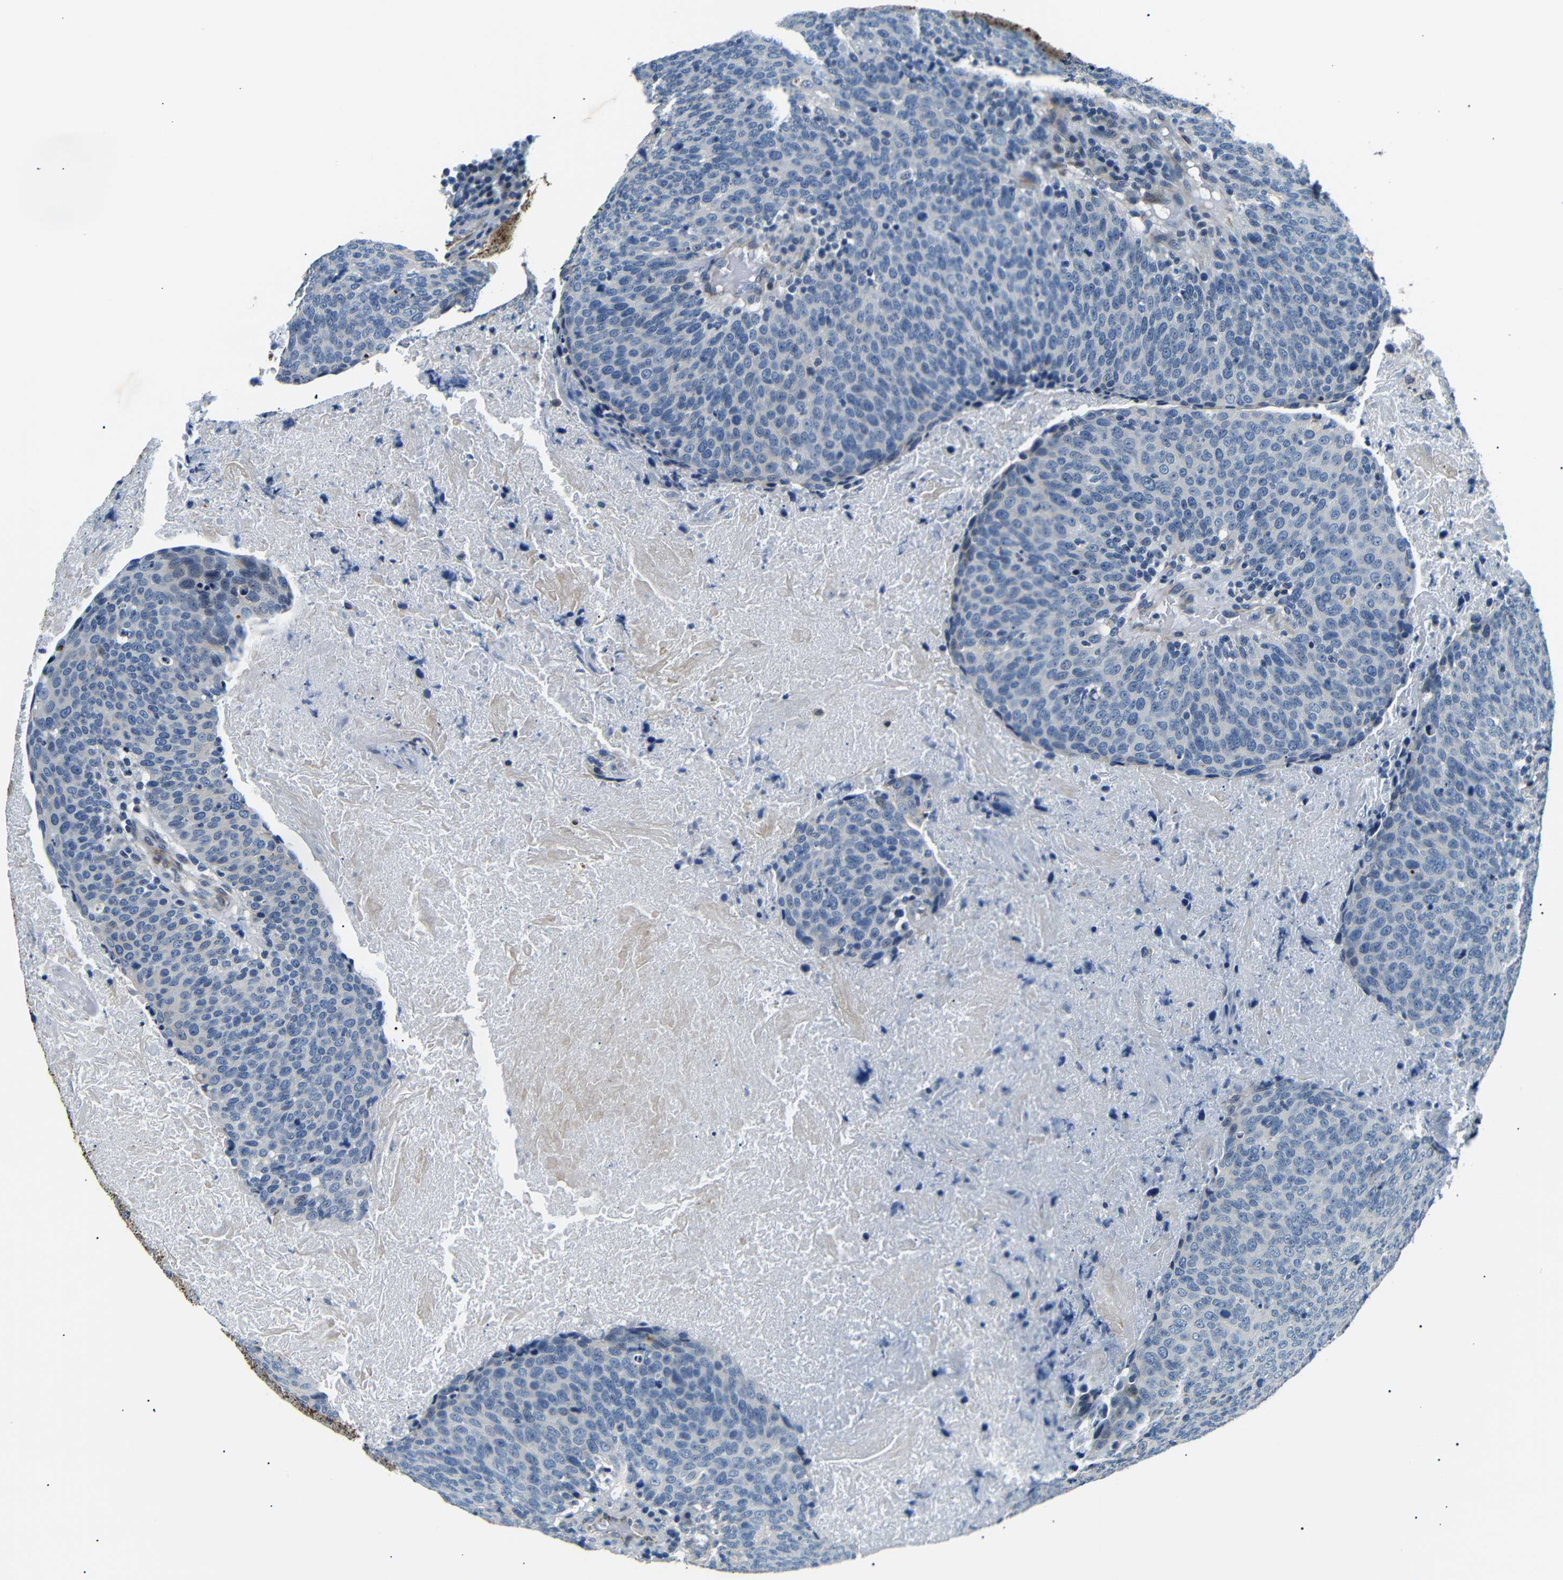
{"staining": {"intensity": "negative", "quantity": "none", "location": "none"}, "tissue": "head and neck cancer", "cell_type": "Tumor cells", "image_type": "cancer", "snomed": [{"axis": "morphology", "description": "Squamous cell carcinoma, NOS"}, {"axis": "morphology", "description": "Squamous cell carcinoma, metastatic, NOS"}, {"axis": "topography", "description": "Lymph node"}, {"axis": "topography", "description": "Head-Neck"}], "caption": "Histopathology image shows no significant protein staining in tumor cells of metastatic squamous cell carcinoma (head and neck). The staining is performed using DAB (3,3'-diaminobenzidine) brown chromogen with nuclei counter-stained in using hematoxylin.", "gene": "TAFA1", "patient": {"sex": "male", "age": 62}}